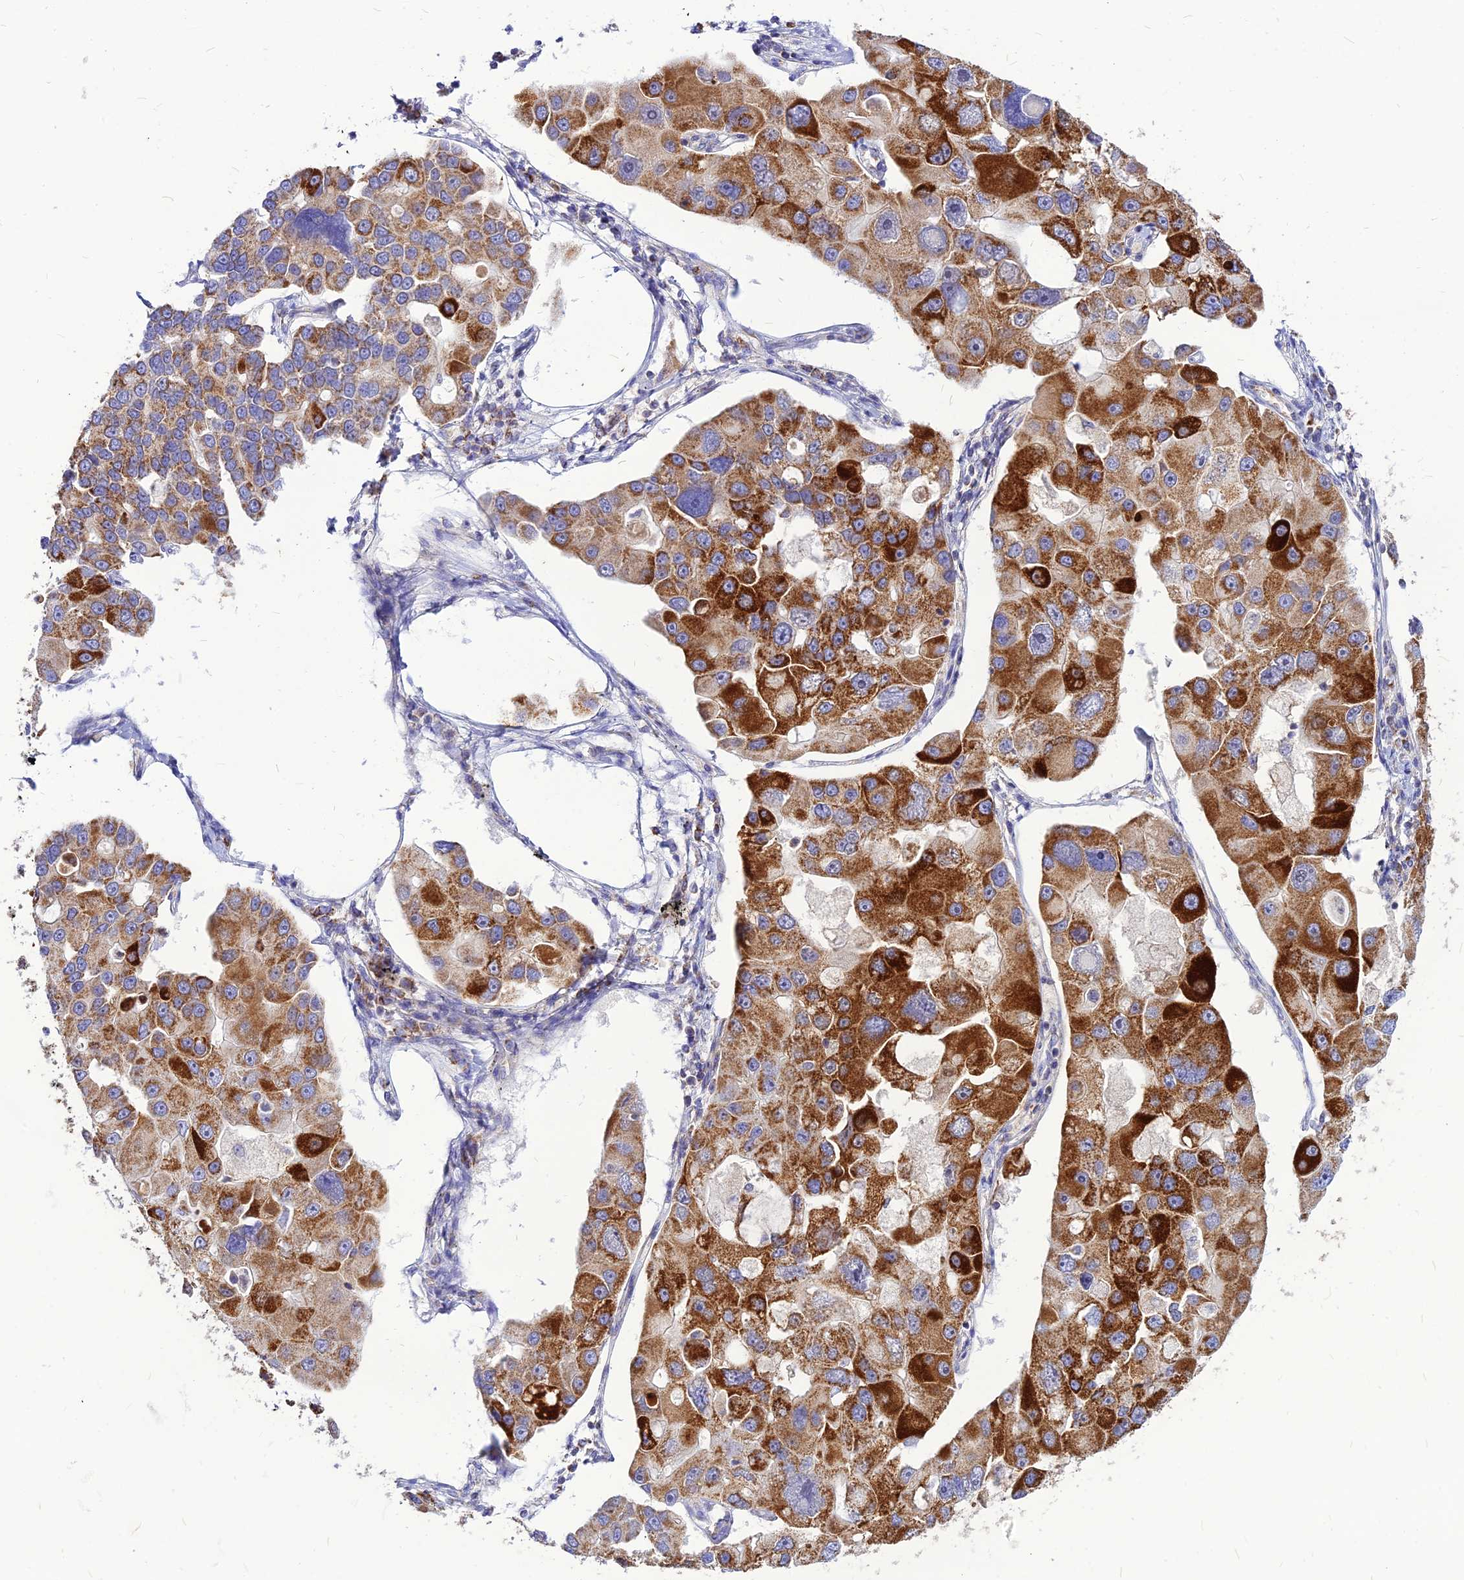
{"staining": {"intensity": "strong", "quantity": ">75%", "location": "cytoplasmic/membranous"}, "tissue": "lung cancer", "cell_type": "Tumor cells", "image_type": "cancer", "snomed": [{"axis": "morphology", "description": "Adenocarcinoma, NOS"}, {"axis": "topography", "description": "Lung"}], "caption": "A brown stain shows strong cytoplasmic/membranous positivity of a protein in human lung cancer (adenocarcinoma) tumor cells.", "gene": "ECI1", "patient": {"sex": "female", "age": 54}}